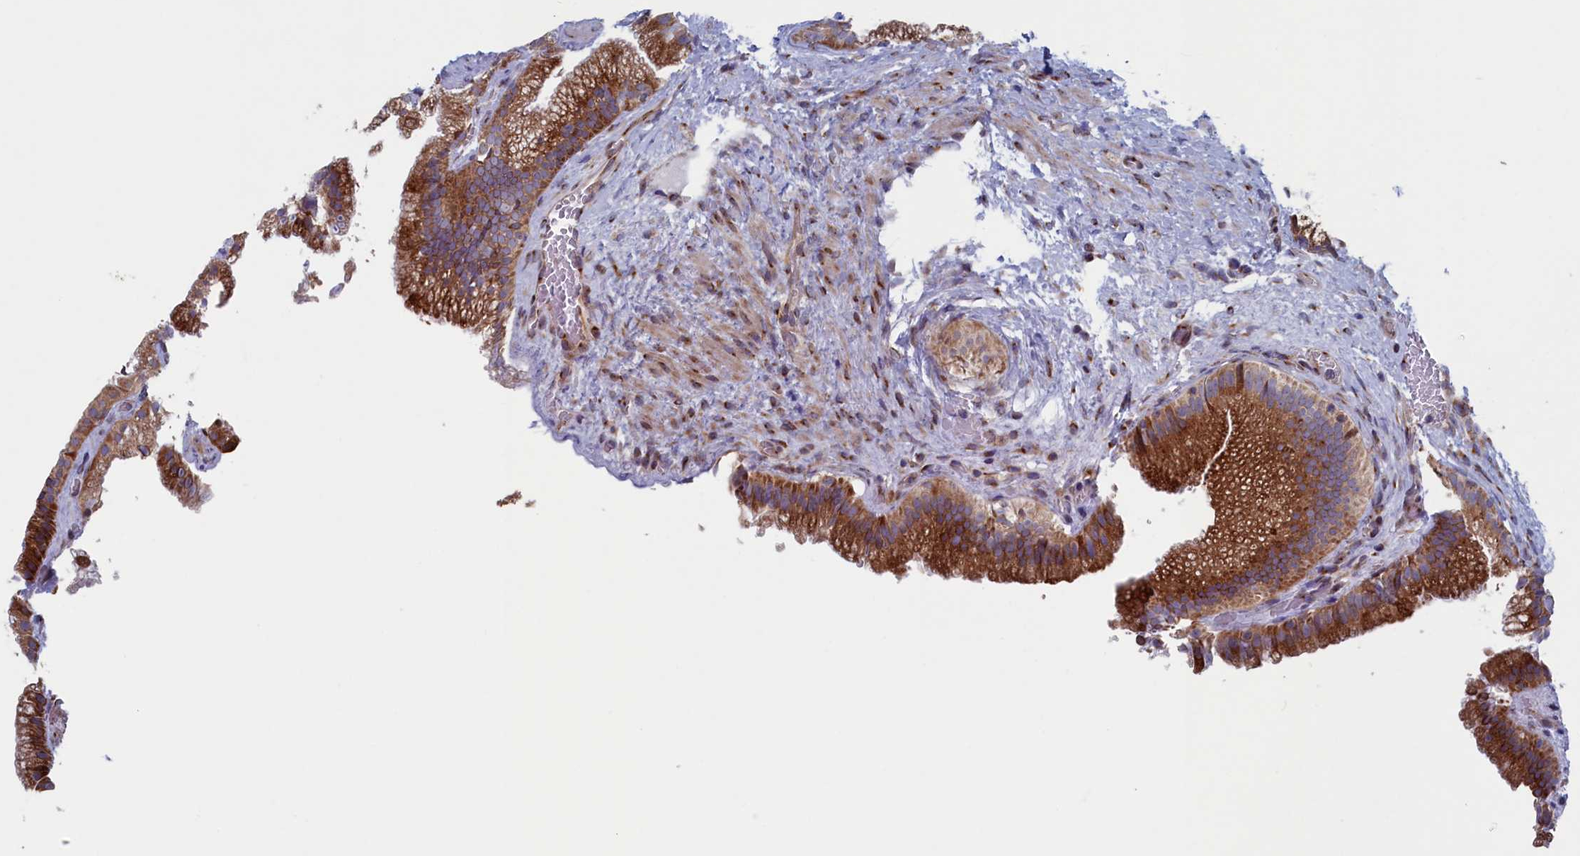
{"staining": {"intensity": "strong", "quantity": ">75%", "location": "cytoplasmic/membranous"}, "tissue": "gallbladder", "cell_type": "Glandular cells", "image_type": "normal", "snomed": [{"axis": "morphology", "description": "Normal tissue, NOS"}, {"axis": "morphology", "description": "Inflammation, NOS"}, {"axis": "topography", "description": "Gallbladder"}], "caption": "An IHC histopathology image of unremarkable tissue is shown. Protein staining in brown shows strong cytoplasmic/membranous positivity in gallbladder within glandular cells.", "gene": "MTFMT", "patient": {"sex": "male", "age": 51}}